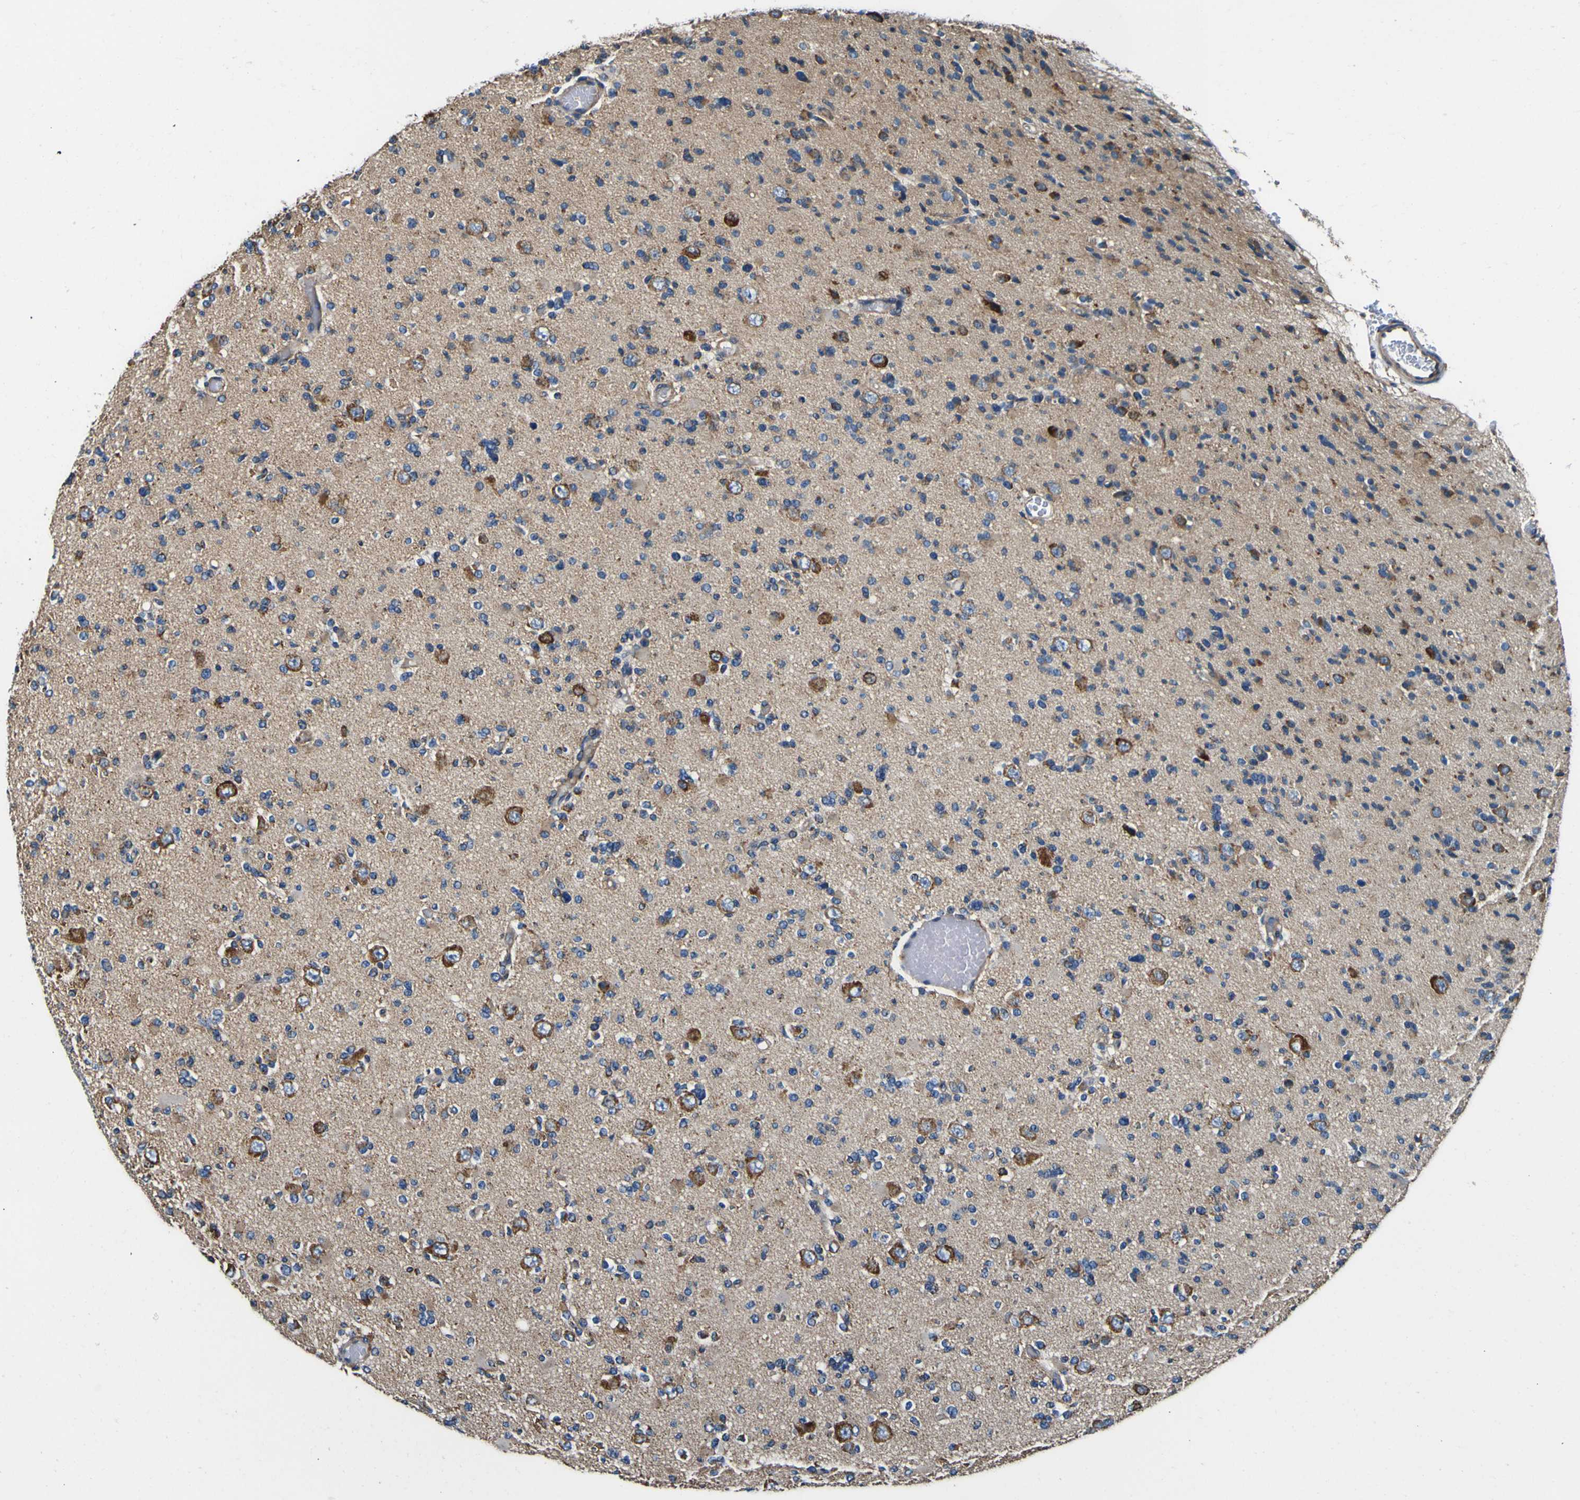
{"staining": {"intensity": "moderate", "quantity": "<25%", "location": "cytoplasmic/membranous"}, "tissue": "glioma", "cell_type": "Tumor cells", "image_type": "cancer", "snomed": [{"axis": "morphology", "description": "Glioma, malignant, Low grade"}, {"axis": "topography", "description": "Brain"}], "caption": "Immunohistochemical staining of glioma demonstrates low levels of moderate cytoplasmic/membranous protein expression in about <25% of tumor cells. Using DAB (brown) and hematoxylin (blue) stains, captured at high magnification using brightfield microscopy.", "gene": "INPP5A", "patient": {"sex": "female", "age": 22}}